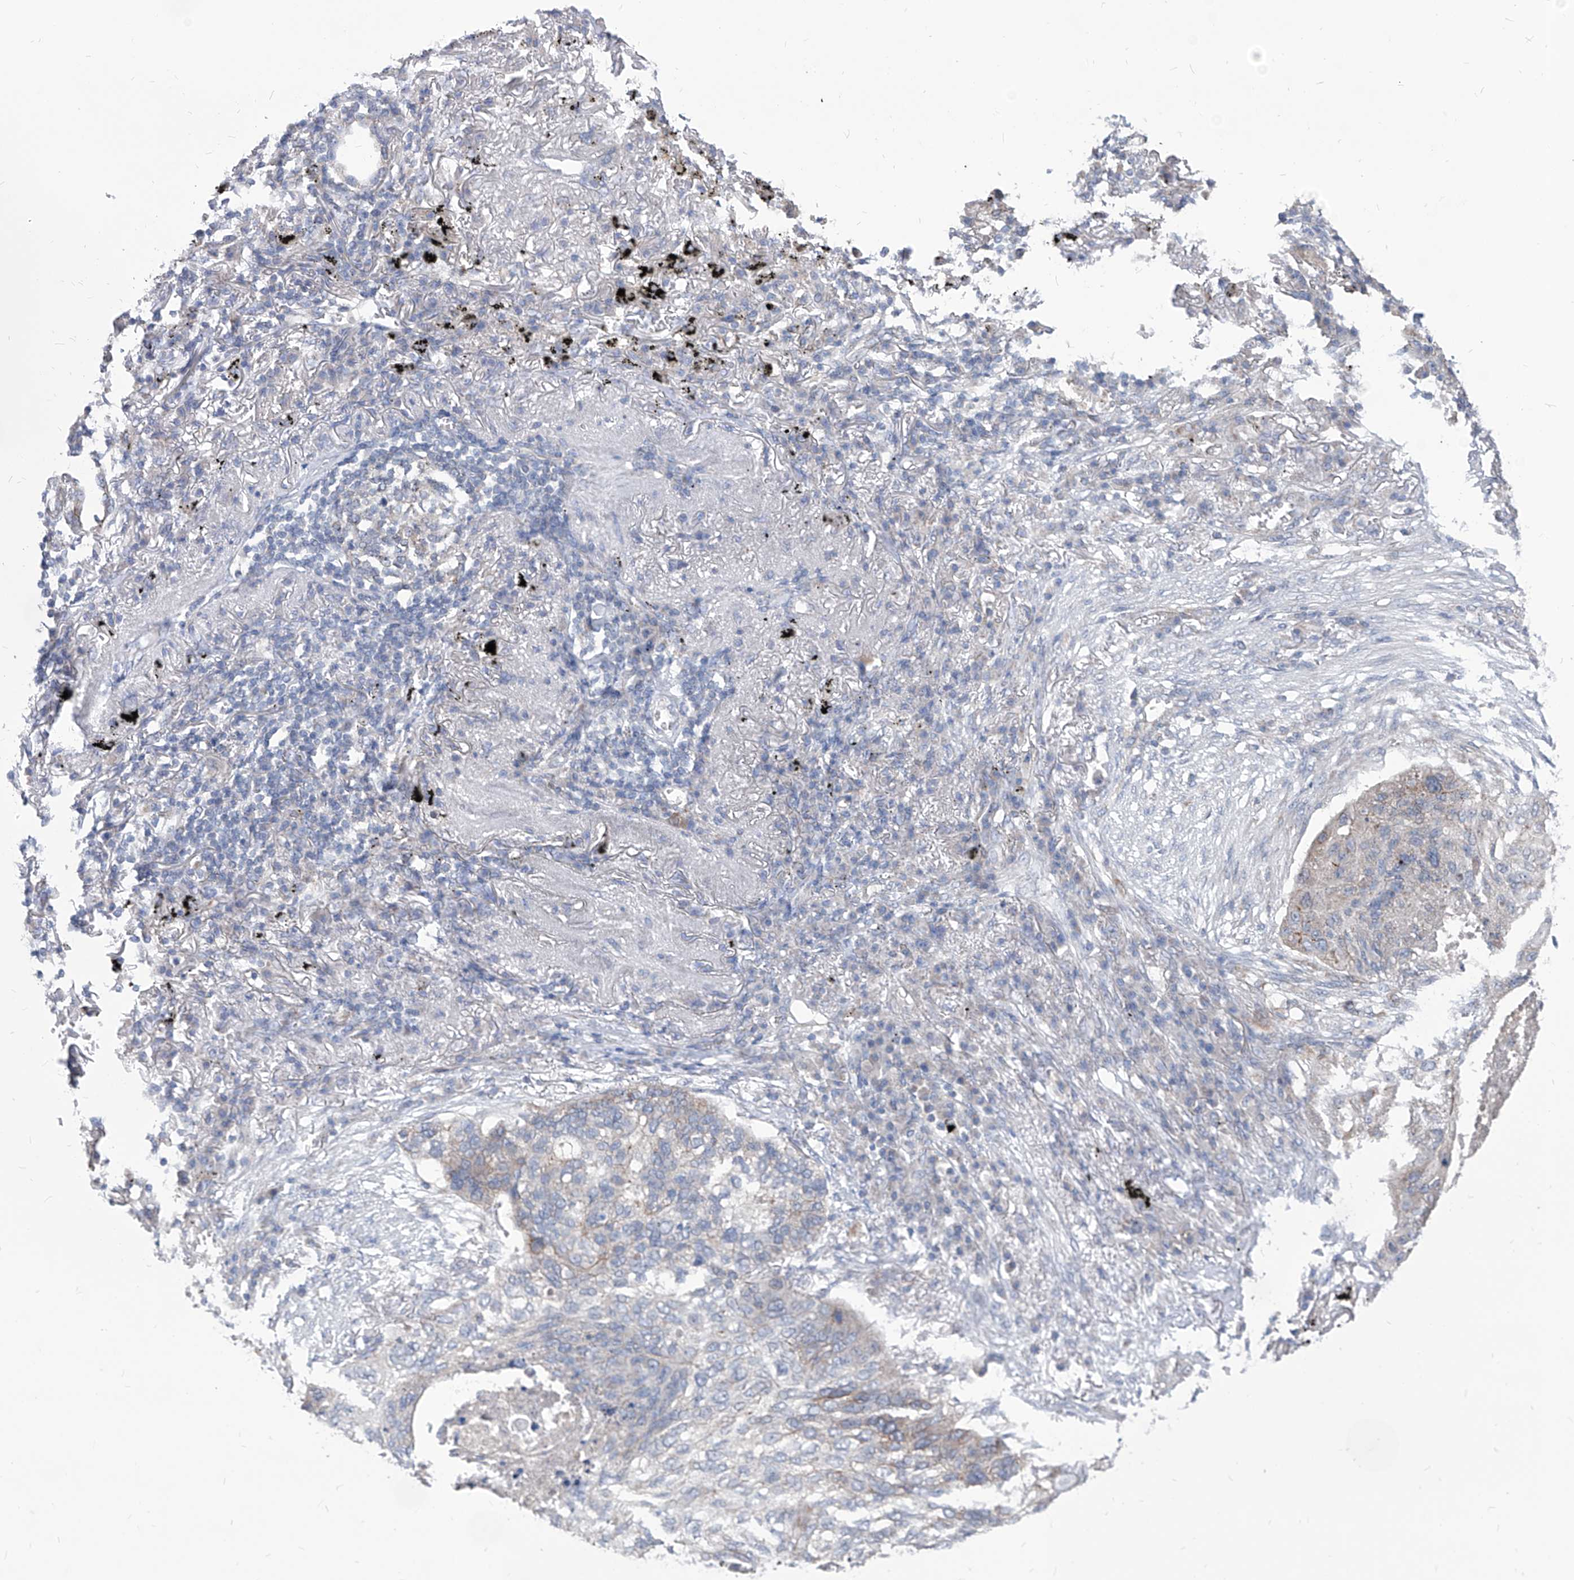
{"staining": {"intensity": "weak", "quantity": "<25%", "location": "cytoplasmic/membranous"}, "tissue": "lung cancer", "cell_type": "Tumor cells", "image_type": "cancer", "snomed": [{"axis": "morphology", "description": "Squamous cell carcinoma, NOS"}, {"axis": "topography", "description": "Lung"}], "caption": "Immunohistochemical staining of squamous cell carcinoma (lung) exhibits no significant expression in tumor cells. Brightfield microscopy of immunohistochemistry stained with DAB (3,3'-diaminobenzidine) (brown) and hematoxylin (blue), captured at high magnification.", "gene": "AGPS", "patient": {"sex": "female", "age": 63}}